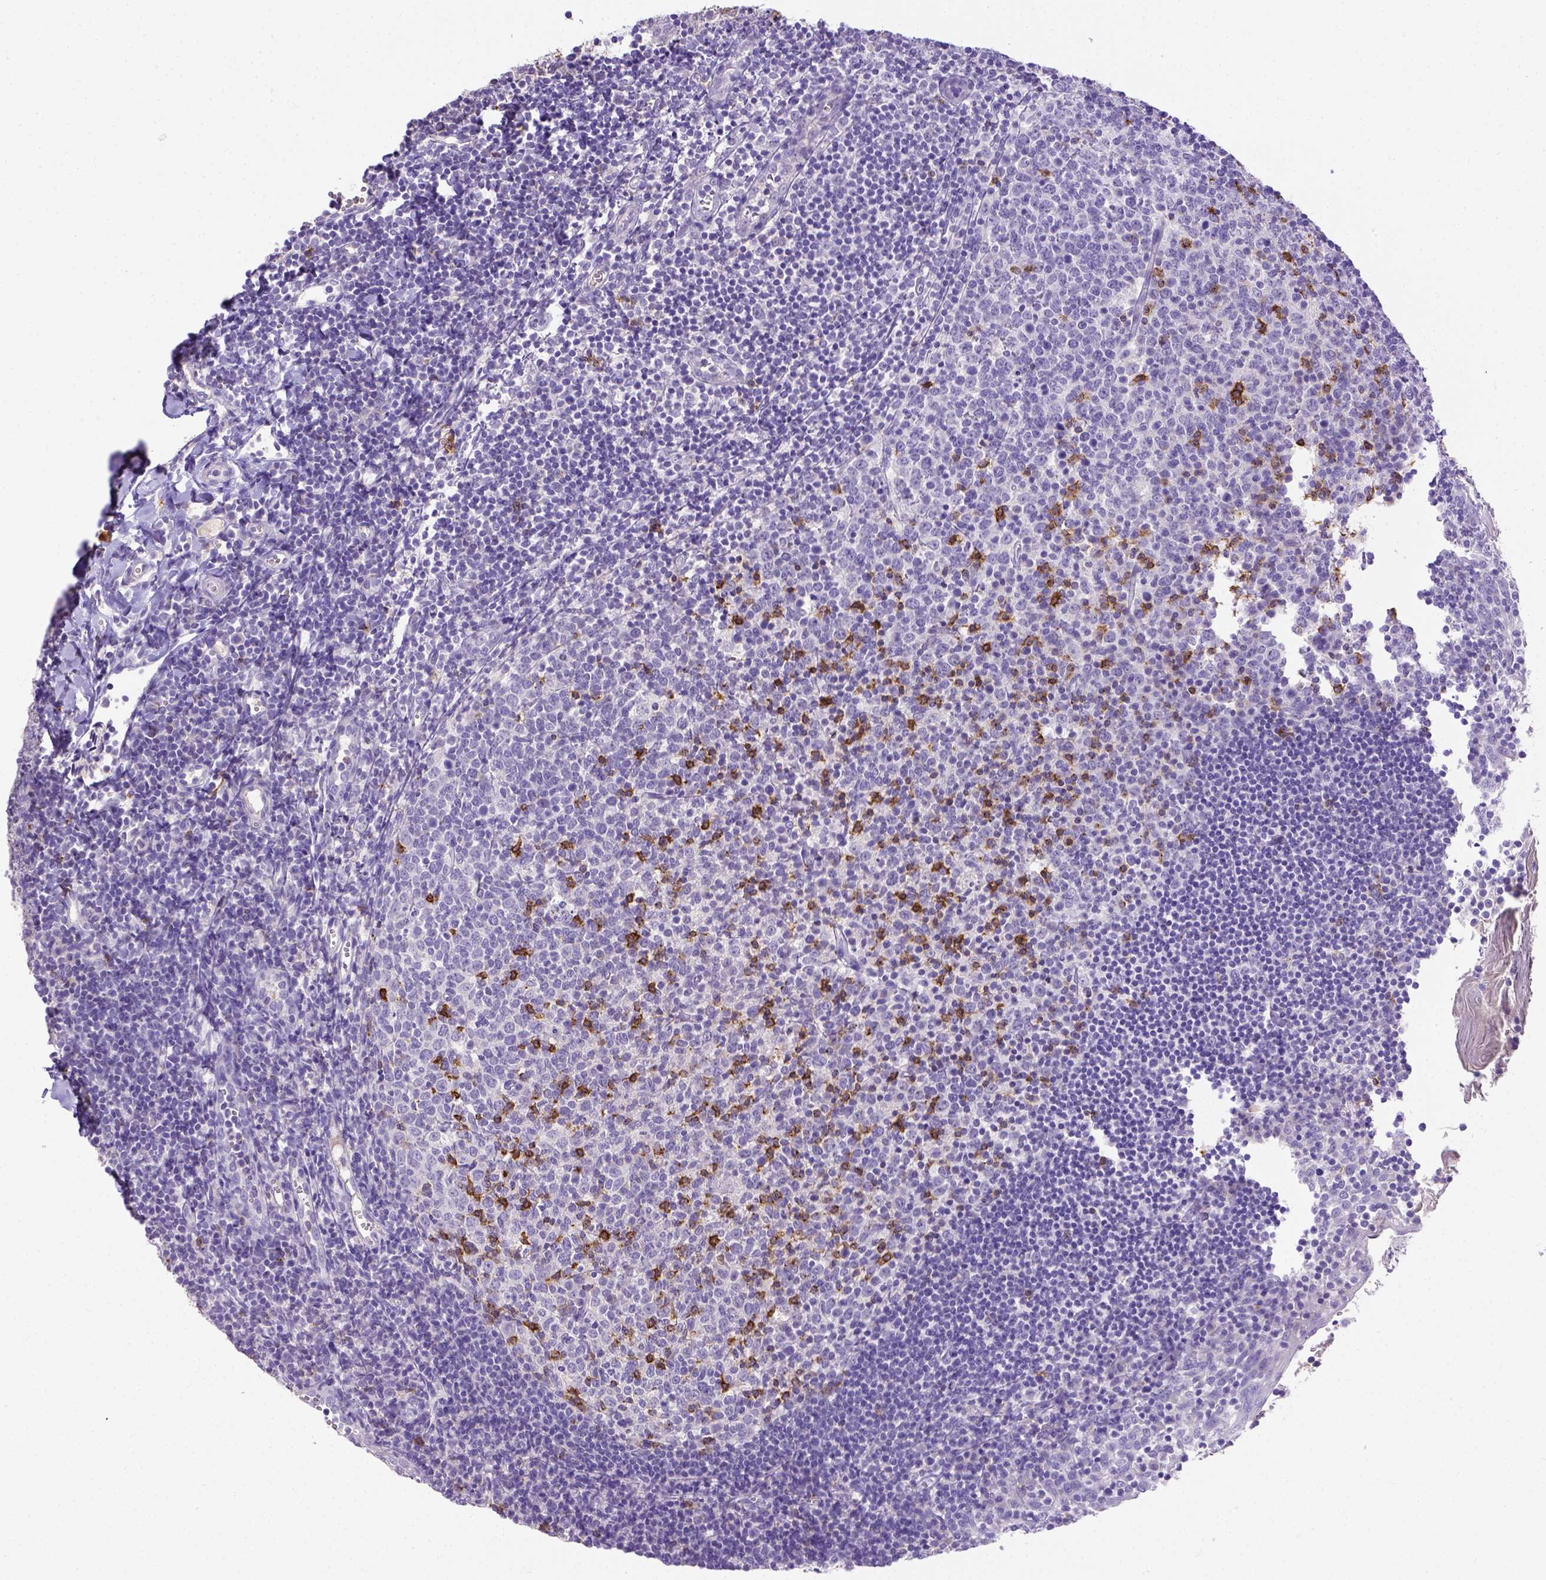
{"staining": {"intensity": "strong", "quantity": "<25%", "location": "cytoplasmic/membranous"}, "tissue": "lymph node", "cell_type": "Germinal center cells", "image_type": "normal", "snomed": [{"axis": "morphology", "description": "Normal tissue, NOS"}, {"axis": "topography", "description": "Lymph node"}], "caption": "Unremarkable lymph node was stained to show a protein in brown. There is medium levels of strong cytoplasmic/membranous expression in approximately <25% of germinal center cells. Immunohistochemistry stains the protein of interest in brown and the nuclei are stained blue.", "gene": "B3GAT1", "patient": {"sex": "female", "age": 21}}